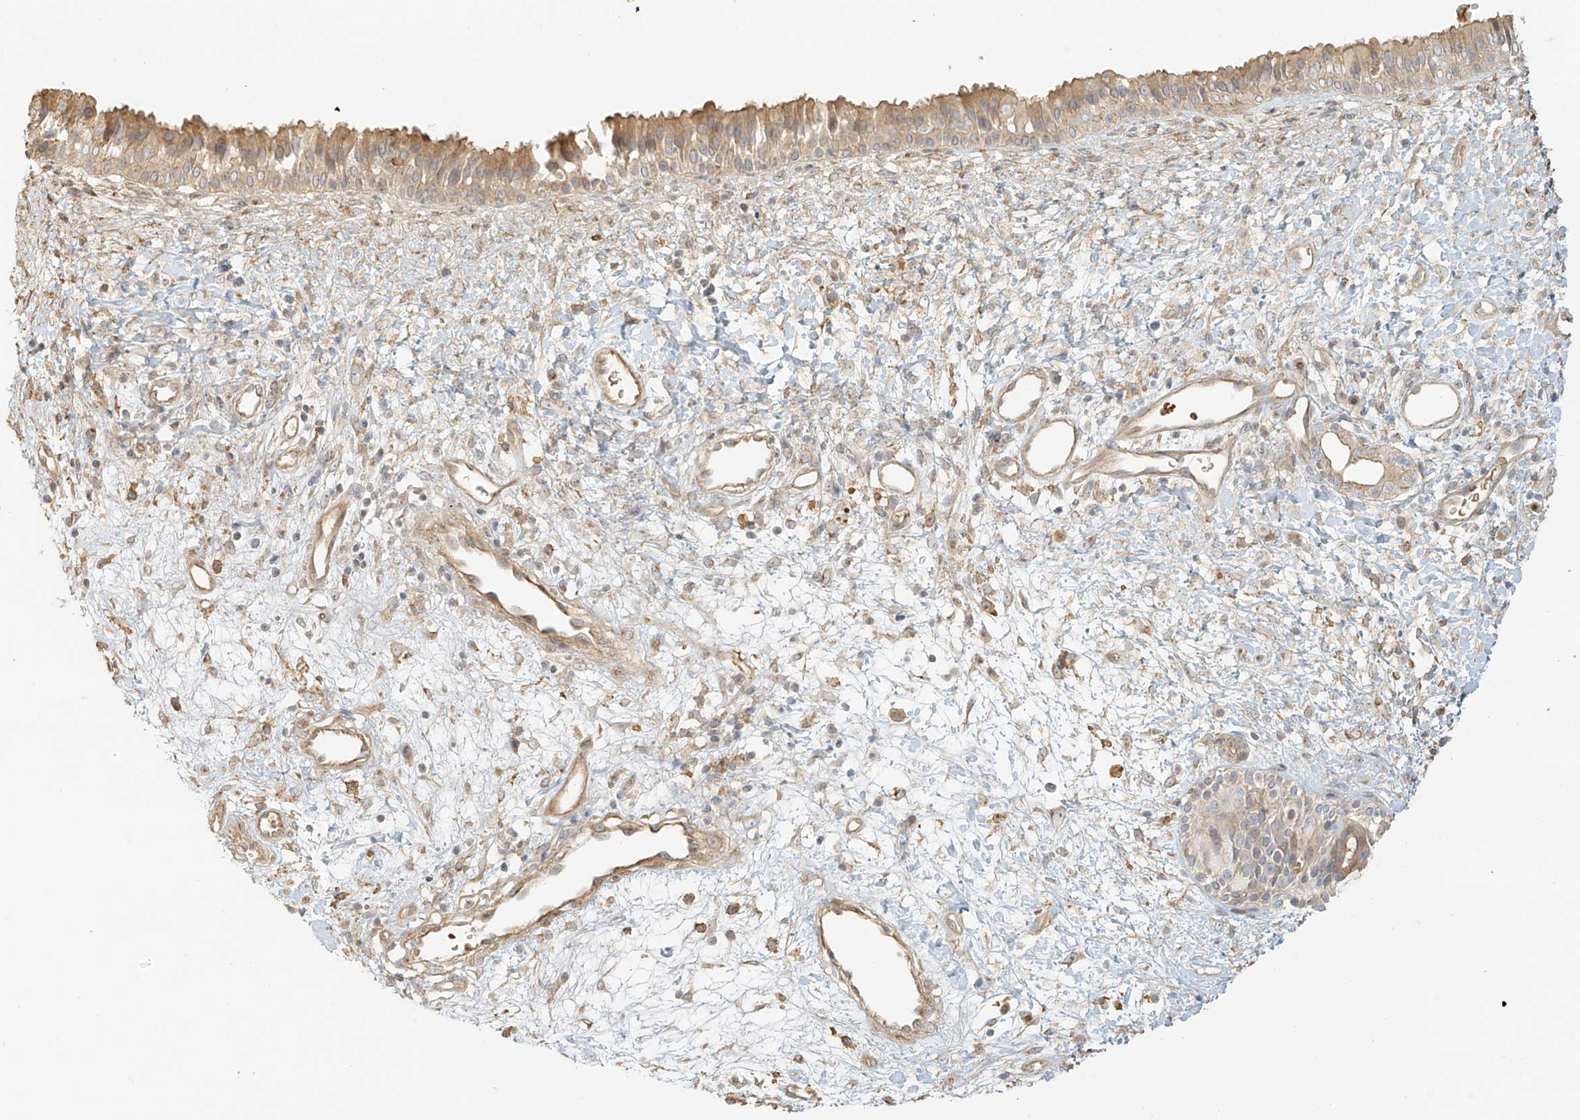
{"staining": {"intensity": "moderate", "quantity": ">75%", "location": "cytoplasmic/membranous"}, "tissue": "nasopharynx", "cell_type": "Respiratory epithelial cells", "image_type": "normal", "snomed": [{"axis": "morphology", "description": "Normal tissue, NOS"}, {"axis": "topography", "description": "Nasopharynx"}], "caption": "Human nasopharynx stained for a protein (brown) demonstrates moderate cytoplasmic/membranous positive staining in about >75% of respiratory epithelial cells.", "gene": "UPK1B", "patient": {"sex": "male", "age": 22}}